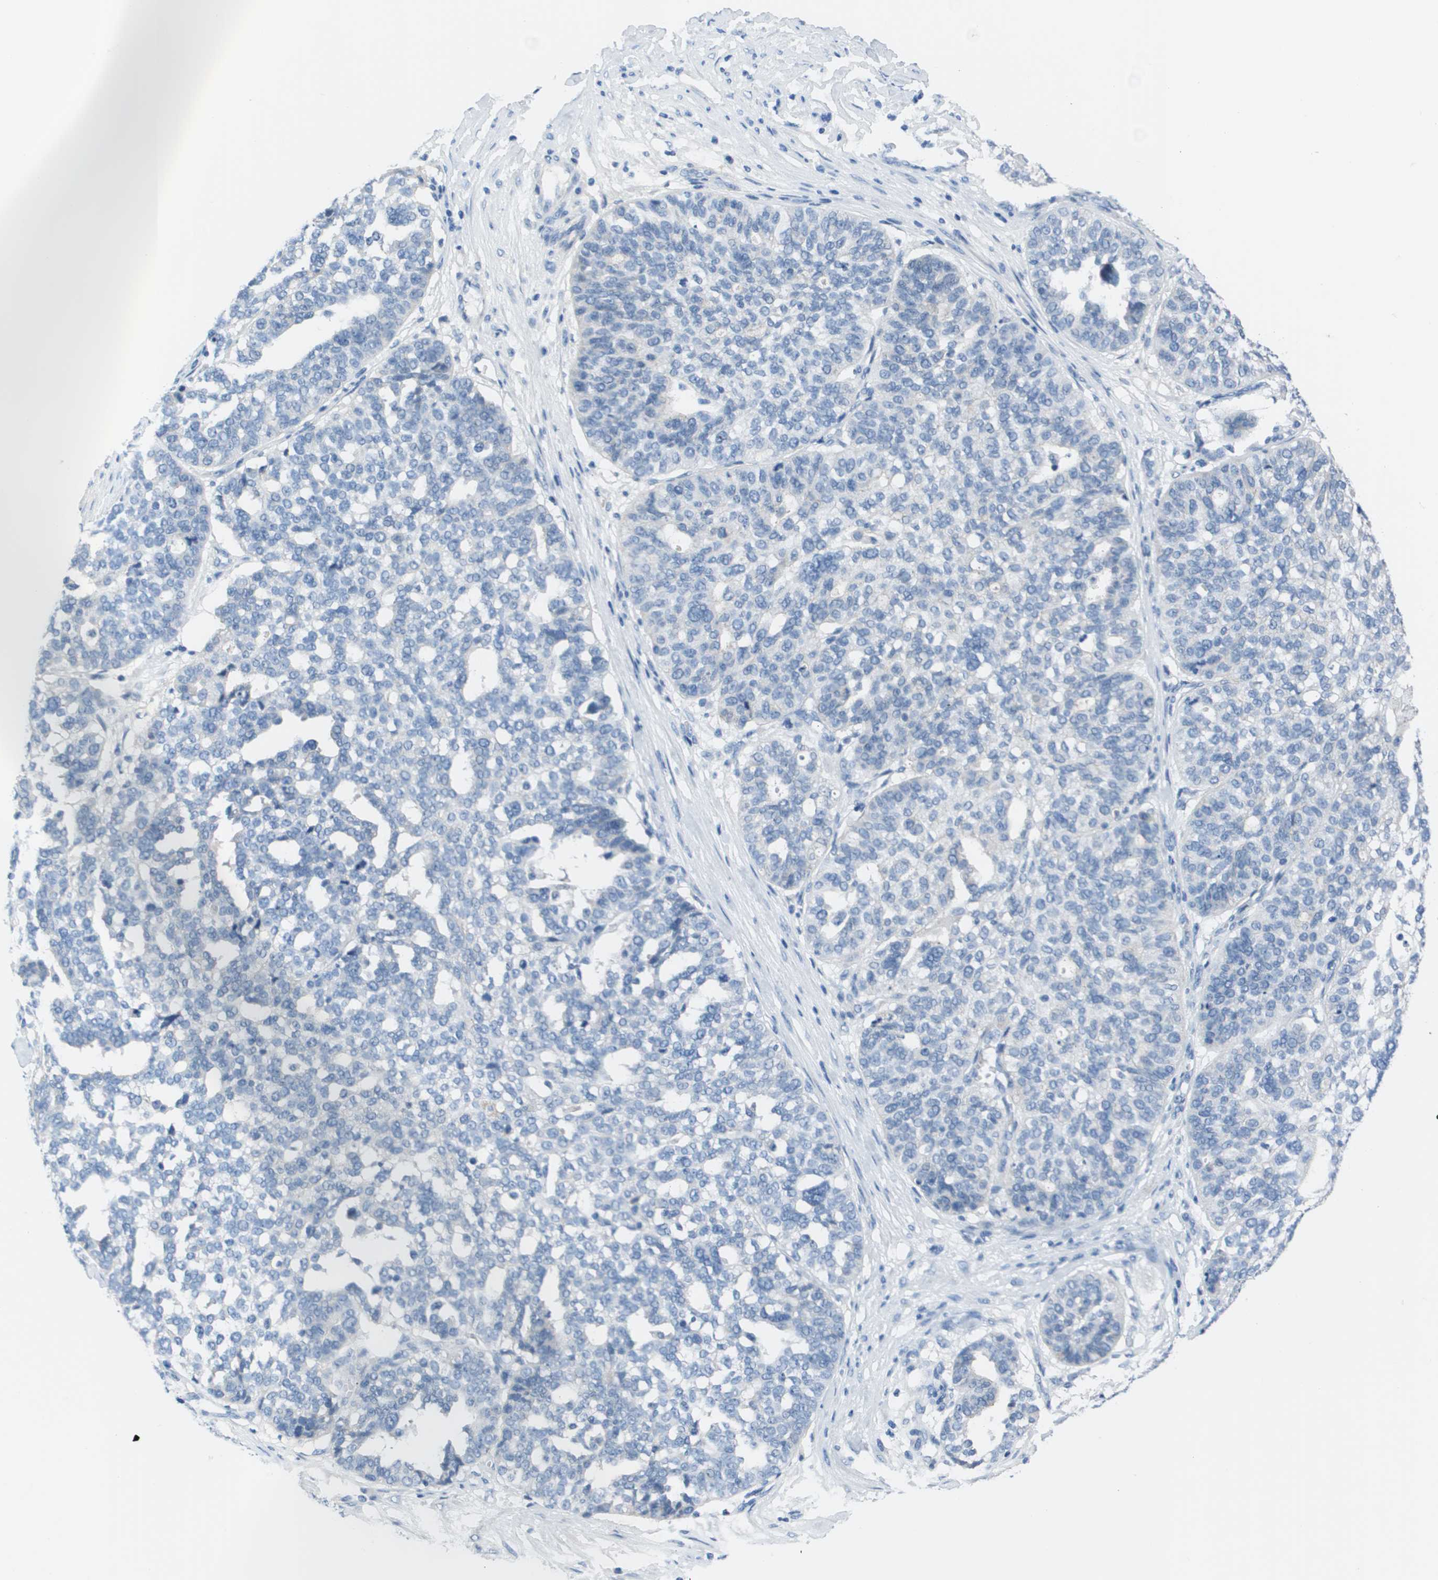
{"staining": {"intensity": "negative", "quantity": "none", "location": "none"}, "tissue": "ovarian cancer", "cell_type": "Tumor cells", "image_type": "cancer", "snomed": [{"axis": "morphology", "description": "Cystadenocarcinoma, serous, NOS"}, {"axis": "topography", "description": "Ovary"}], "caption": "Immunohistochemistry image of neoplastic tissue: ovarian serous cystadenocarcinoma stained with DAB (3,3'-diaminobenzidine) reveals no significant protein positivity in tumor cells. (DAB (3,3'-diaminobenzidine) immunohistochemistry, high magnification).", "gene": "NCS1", "patient": {"sex": "female", "age": 59}}